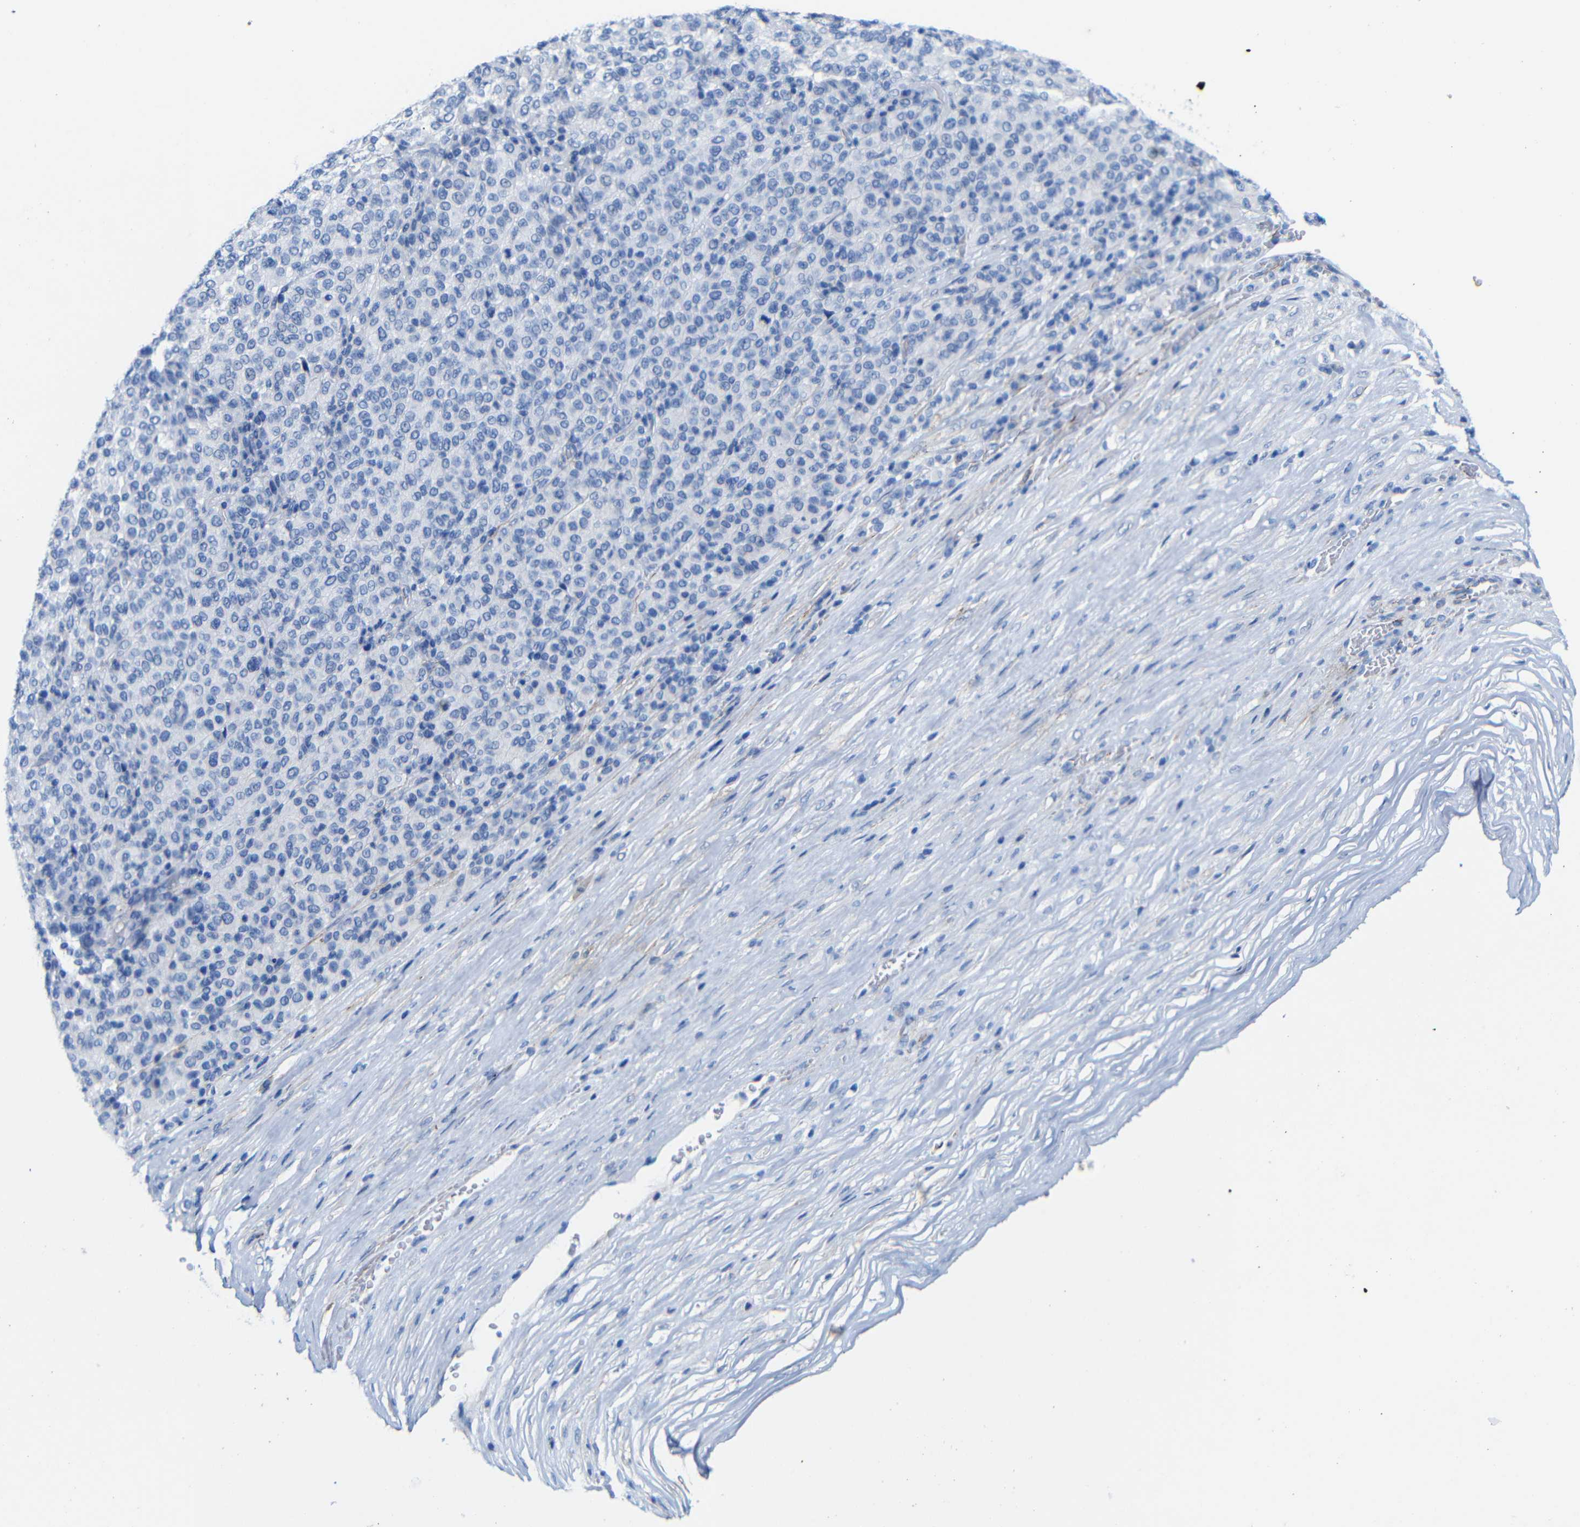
{"staining": {"intensity": "negative", "quantity": "none", "location": "none"}, "tissue": "melanoma", "cell_type": "Tumor cells", "image_type": "cancer", "snomed": [{"axis": "morphology", "description": "Malignant melanoma, Metastatic site"}, {"axis": "topography", "description": "Pancreas"}], "caption": "High power microscopy histopathology image of an immunohistochemistry (IHC) image of malignant melanoma (metastatic site), revealing no significant positivity in tumor cells.", "gene": "CGNL1", "patient": {"sex": "female", "age": 30}}